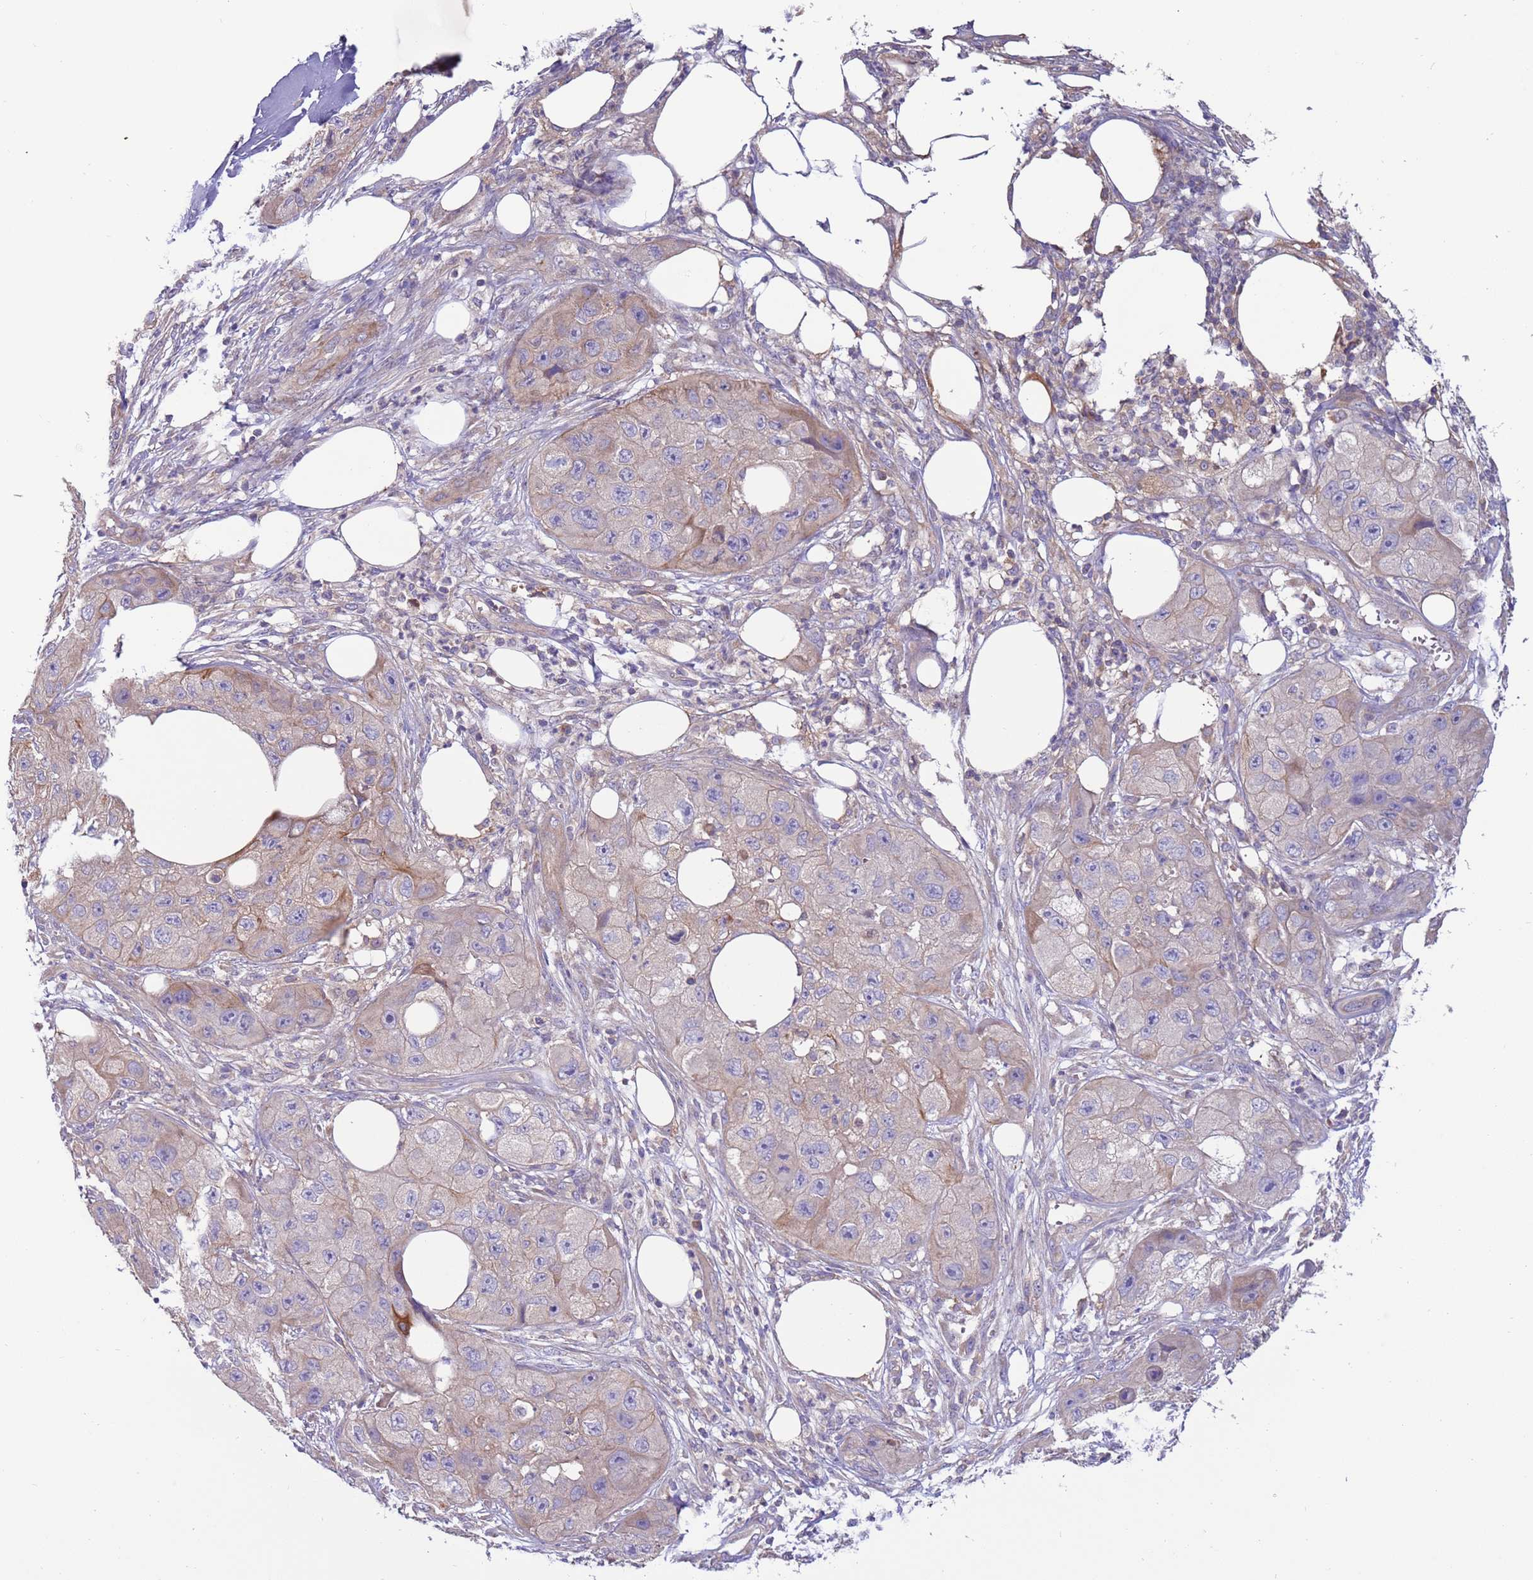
{"staining": {"intensity": "weak", "quantity": "<25%", "location": "cytoplasmic/membranous"}, "tissue": "skin cancer", "cell_type": "Tumor cells", "image_type": "cancer", "snomed": [{"axis": "morphology", "description": "Squamous cell carcinoma, NOS"}, {"axis": "topography", "description": "Skin"}, {"axis": "topography", "description": "Subcutis"}], "caption": "Immunohistochemical staining of squamous cell carcinoma (skin) reveals no significant expression in tumor cells.", "gene": "UQCRQ", "patient": {"sex": "male", "age": 73}}